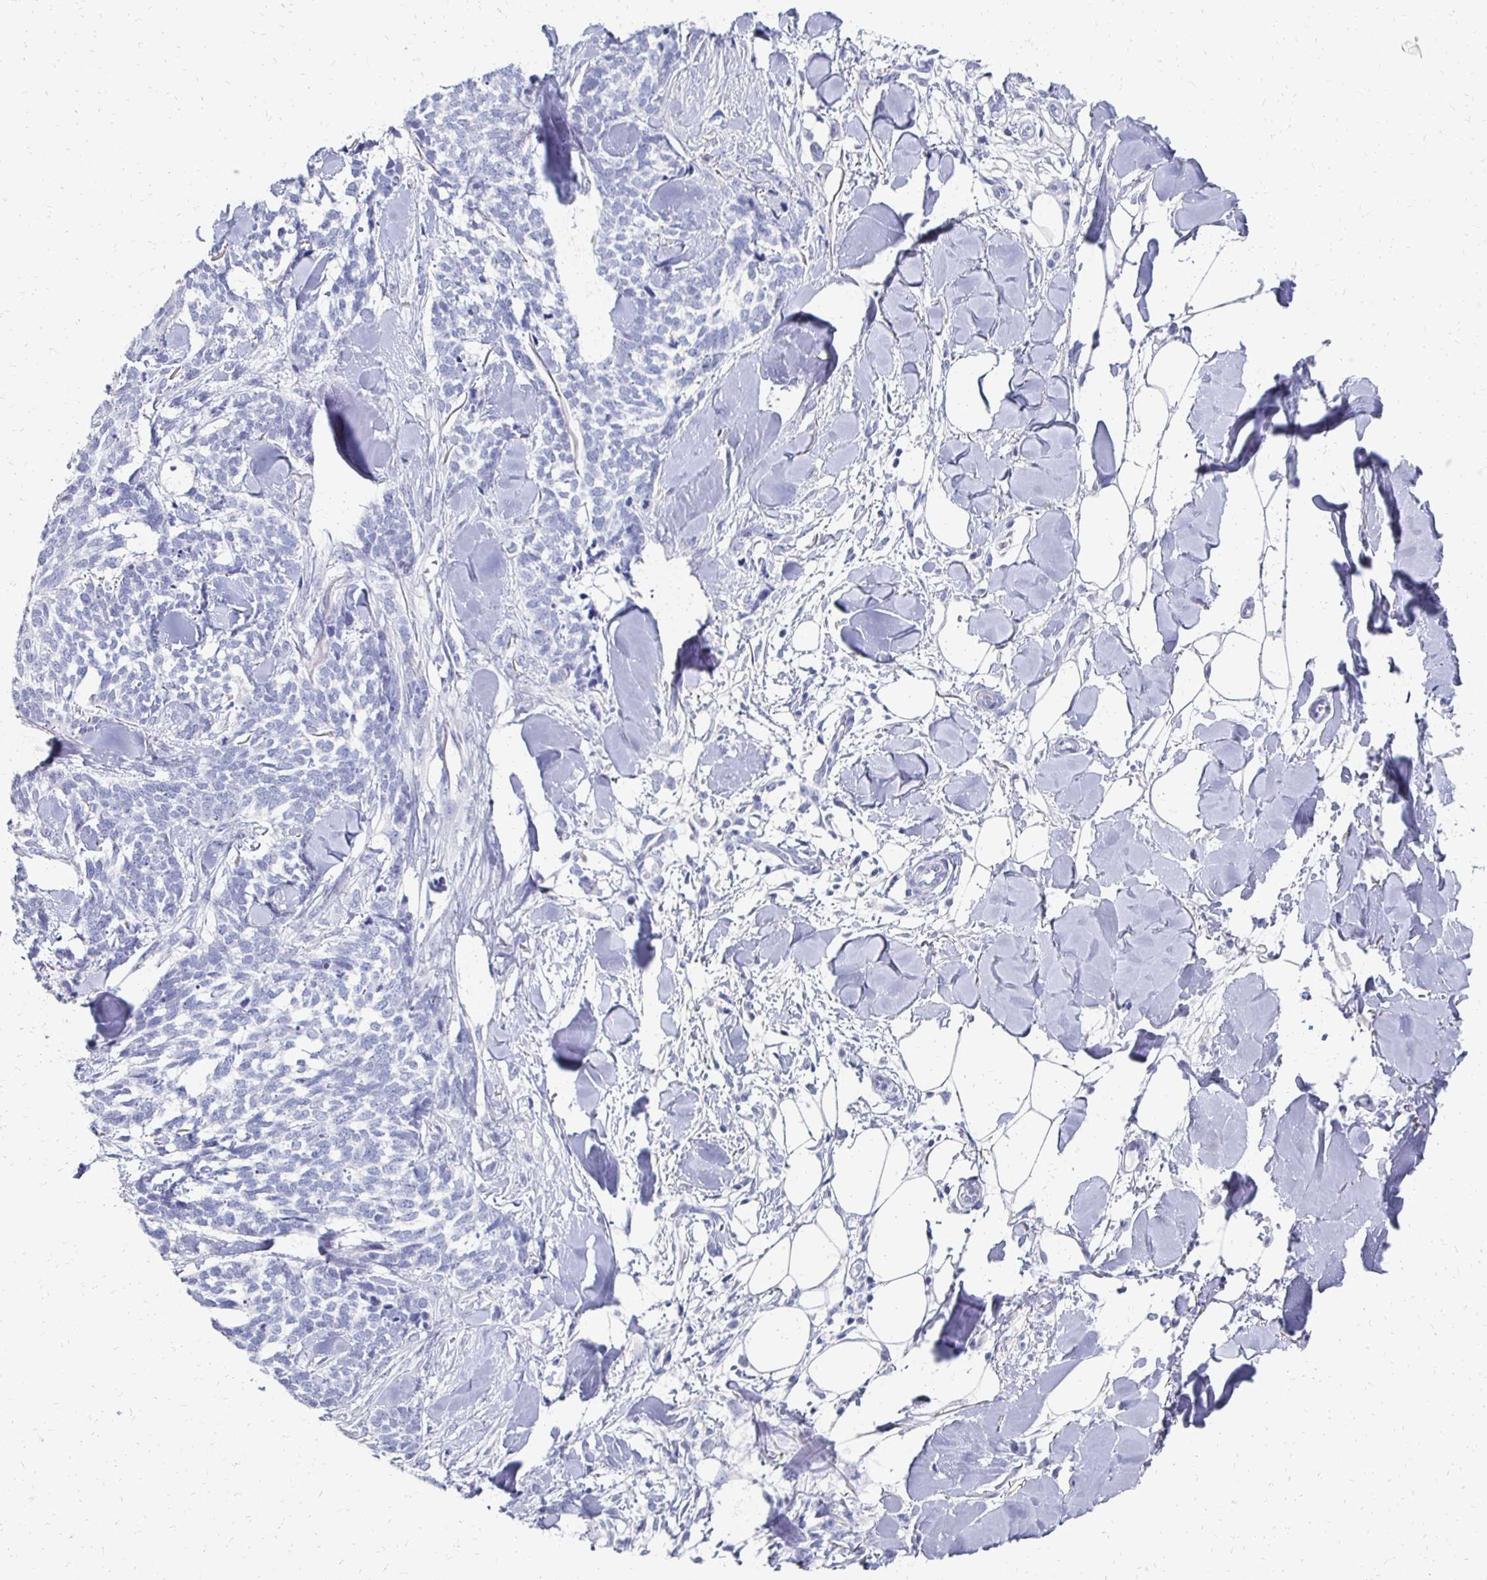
{"staining": {"intensity": "negative", "quantity": "none", "location": "none"}, "tissue": "skin cancer", "cell_type": "Tumor cells", "image_type": "cancer", "snomed": [{"axis": "morphology", "description": "Basal cell carcinoma"}, {"axis": "topography", "description": "Skin"}], "caption": "Immunohistochemistry (IHC) image of human skin basal cell carcinoma stained for a protein (brown), which displays no expression in tumor cells.", "gene": "SYCP3", "patient": {"sex": "female", "age": 59}}